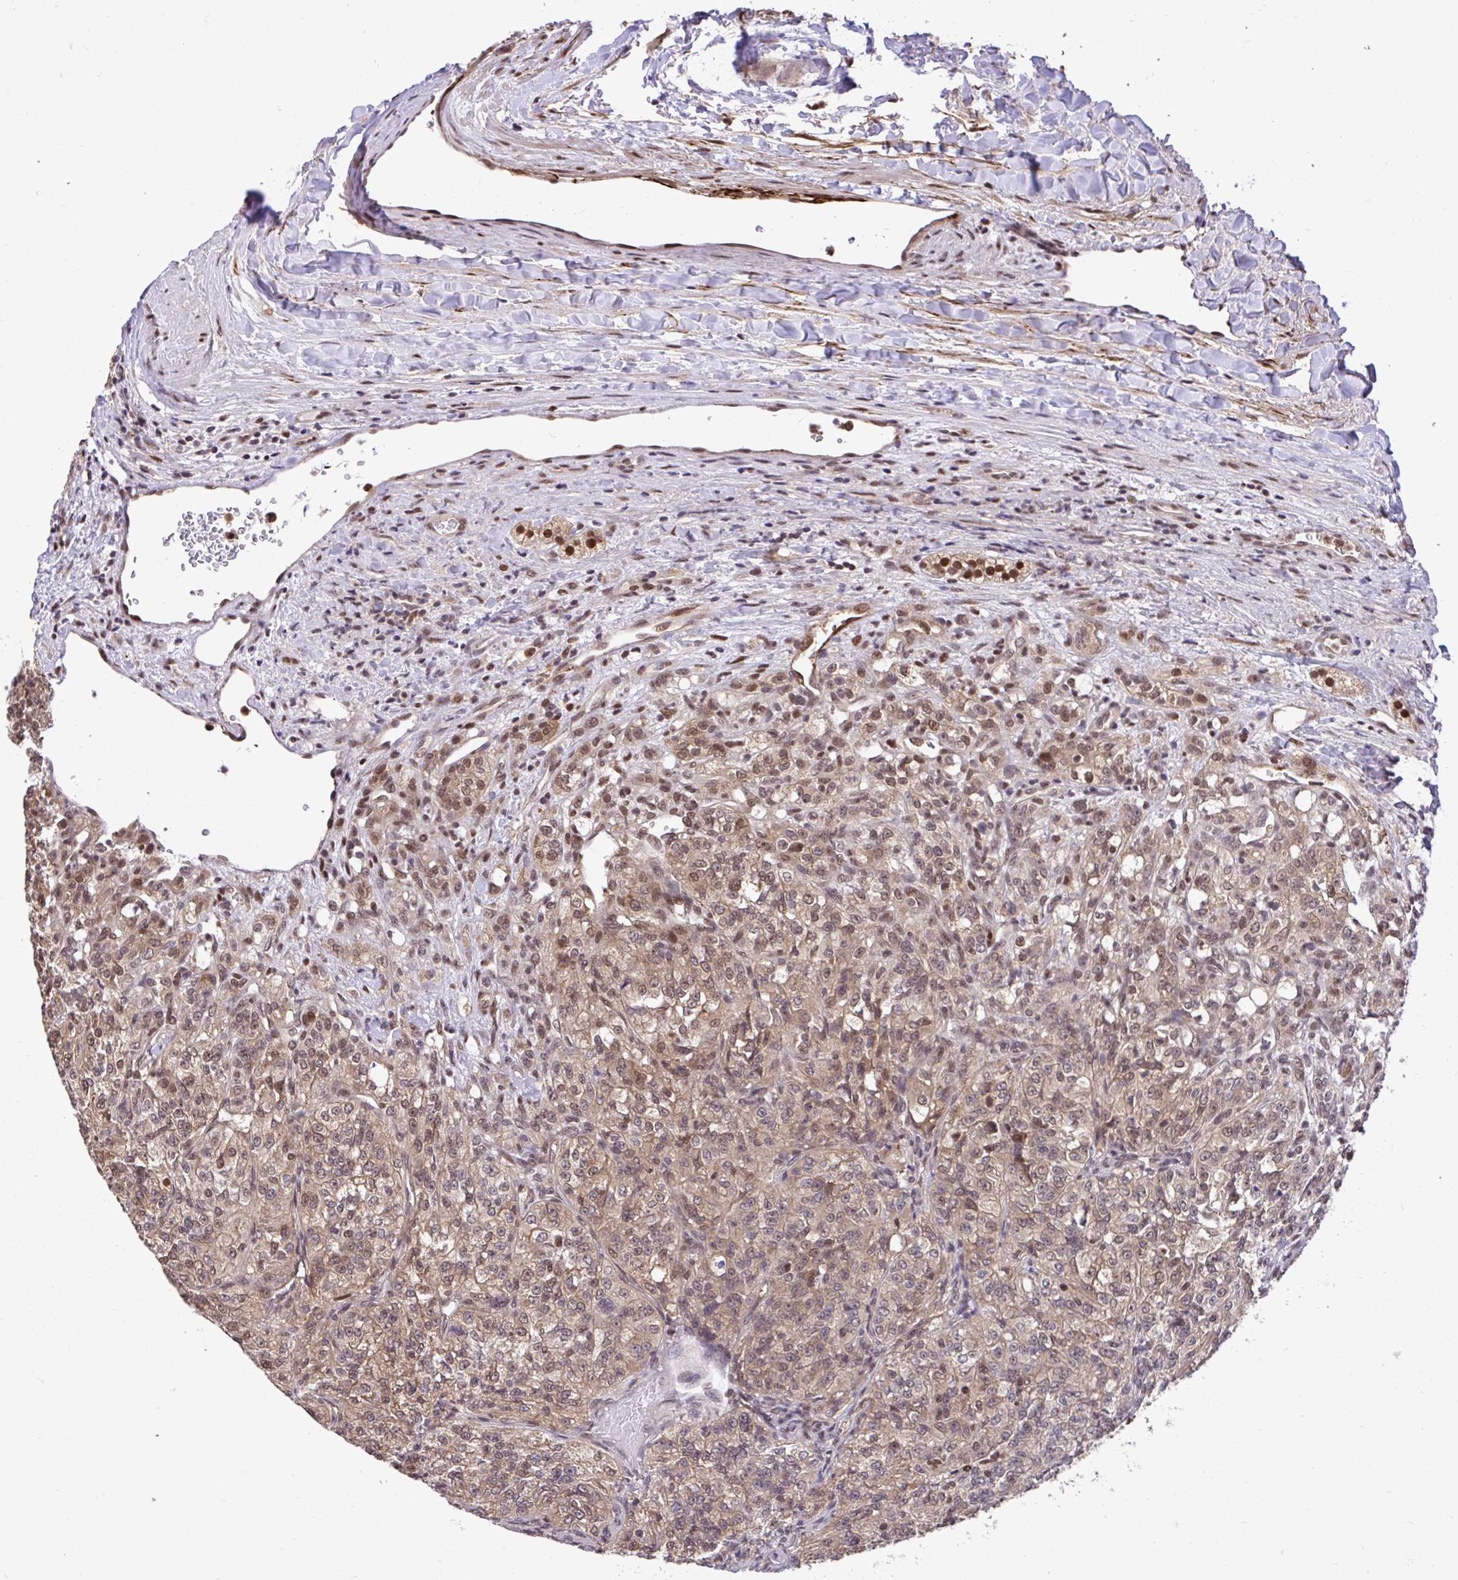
{"staining": {"intensity": "weak", "quantity": ">75%", "location": "cytoplasmic/membranous,nuclear"}, "tissue": "renal cancer", "cell_type": "Tumor cells", "image_type": "cancer", "snomed": [{"axis": "morphology", "description": "Adenocarcinoma, NOS"}, {"axis": "topography", "description": "Kidney"}], "caption": "Immunohistochemical staining of human renal cancer (adenocarcinoma) shows low levels of weak cytoplasmic/membranous and nuclear protein positivity in about >75% of tumor cells.", "gene": "GLIS3", "patient": {"sex": "female", "age": 63}}